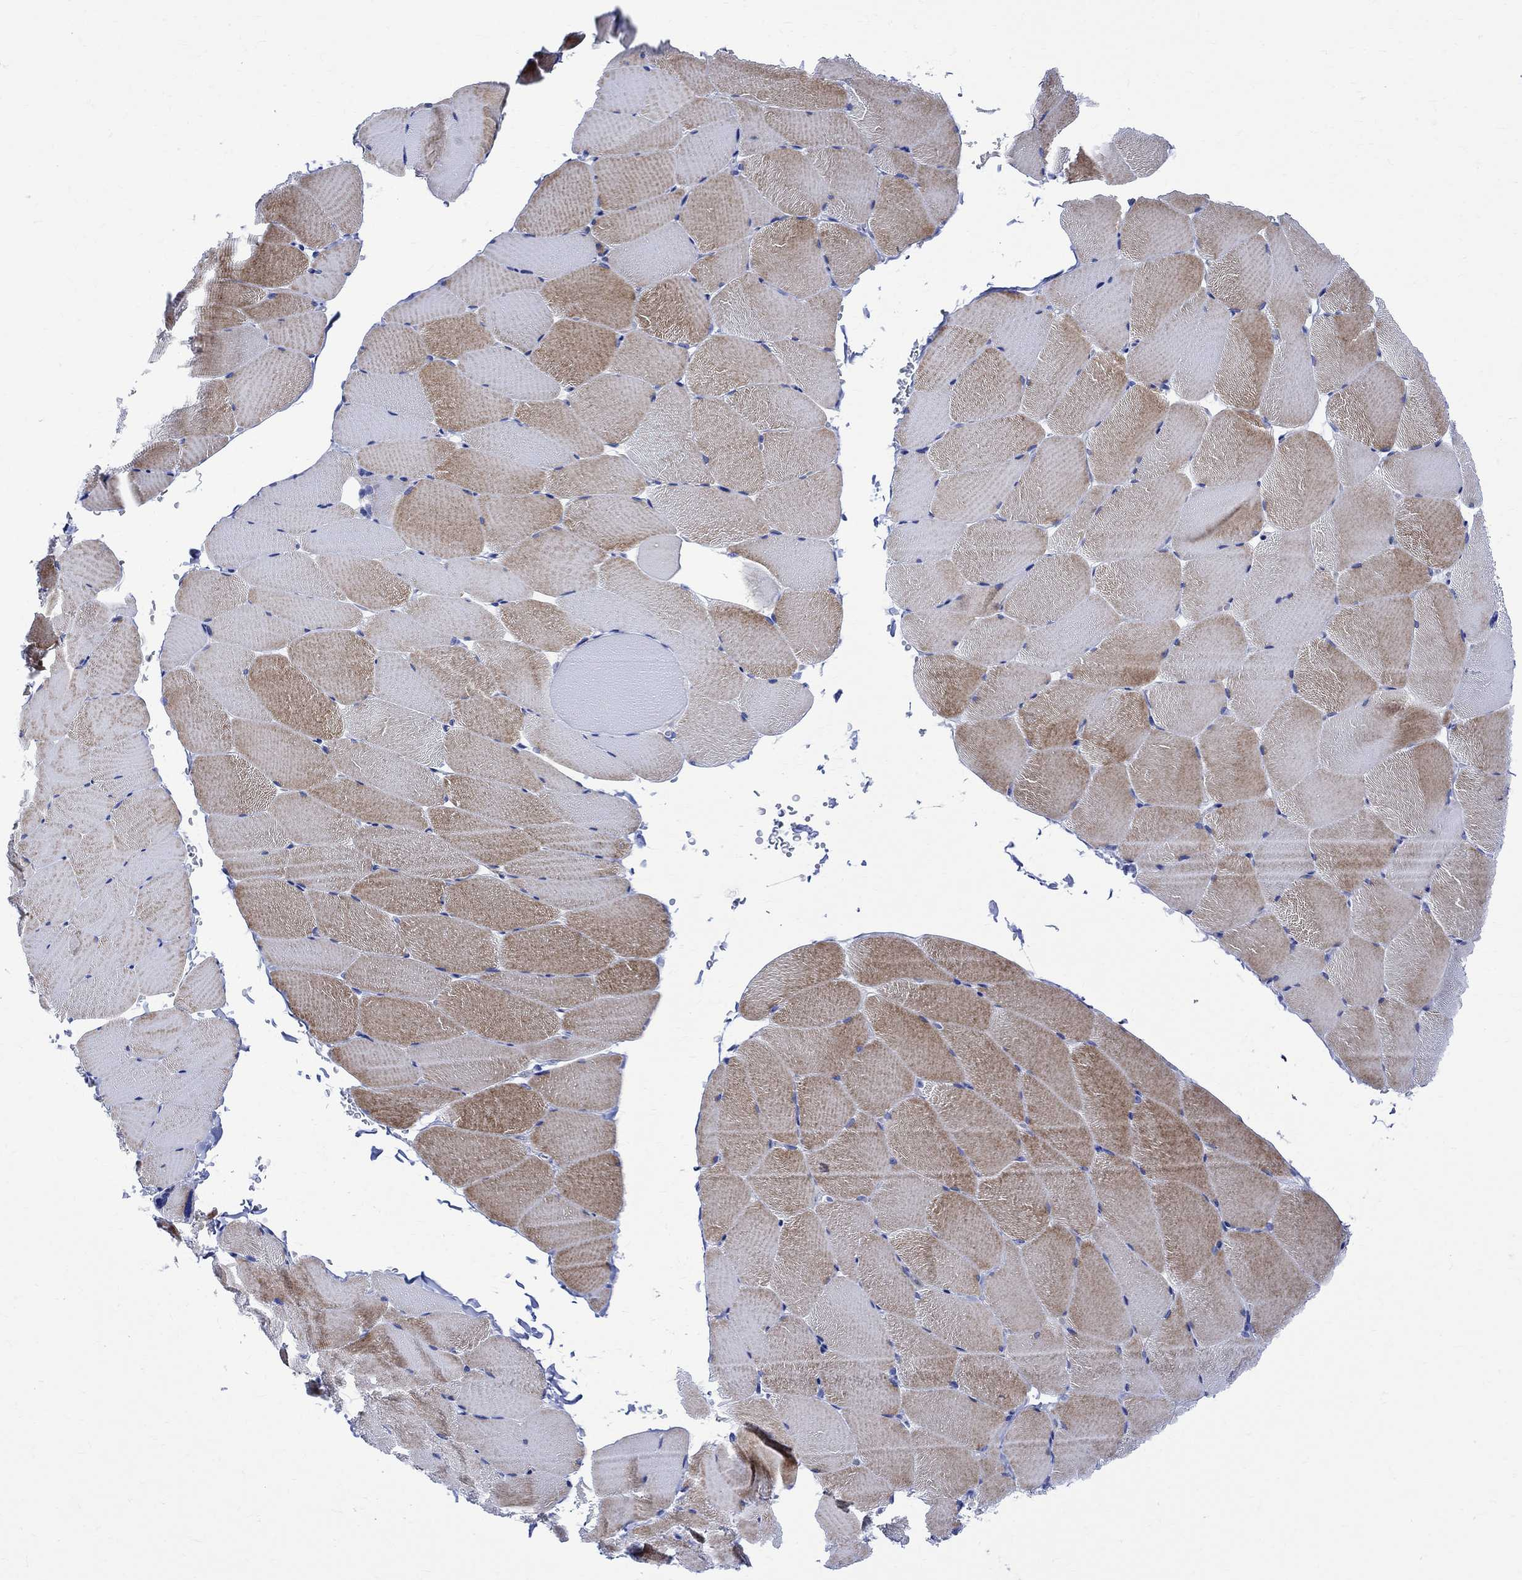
{"staining": {"intensity": "moderate", "quantity": "25%-75%", "location": "cytoplasmic/membranous"}, "tissue": "skeletal muscle", "cell_type": "Myocytes", "image_type": "normal", "snomed": [{"axis": "morphology", "description": "Normal tissue, NOS"}, {"axis": "topography", "description": "Skeletal muscle"}], "caption": "IHC of normal human skeletal muscle reveals medium levels of moderate cytoplasmic/membranous positivity in about 25%-75% of myocytes.", "gene": "PARVB", "patient": {"sex": "female", "age": 37}}